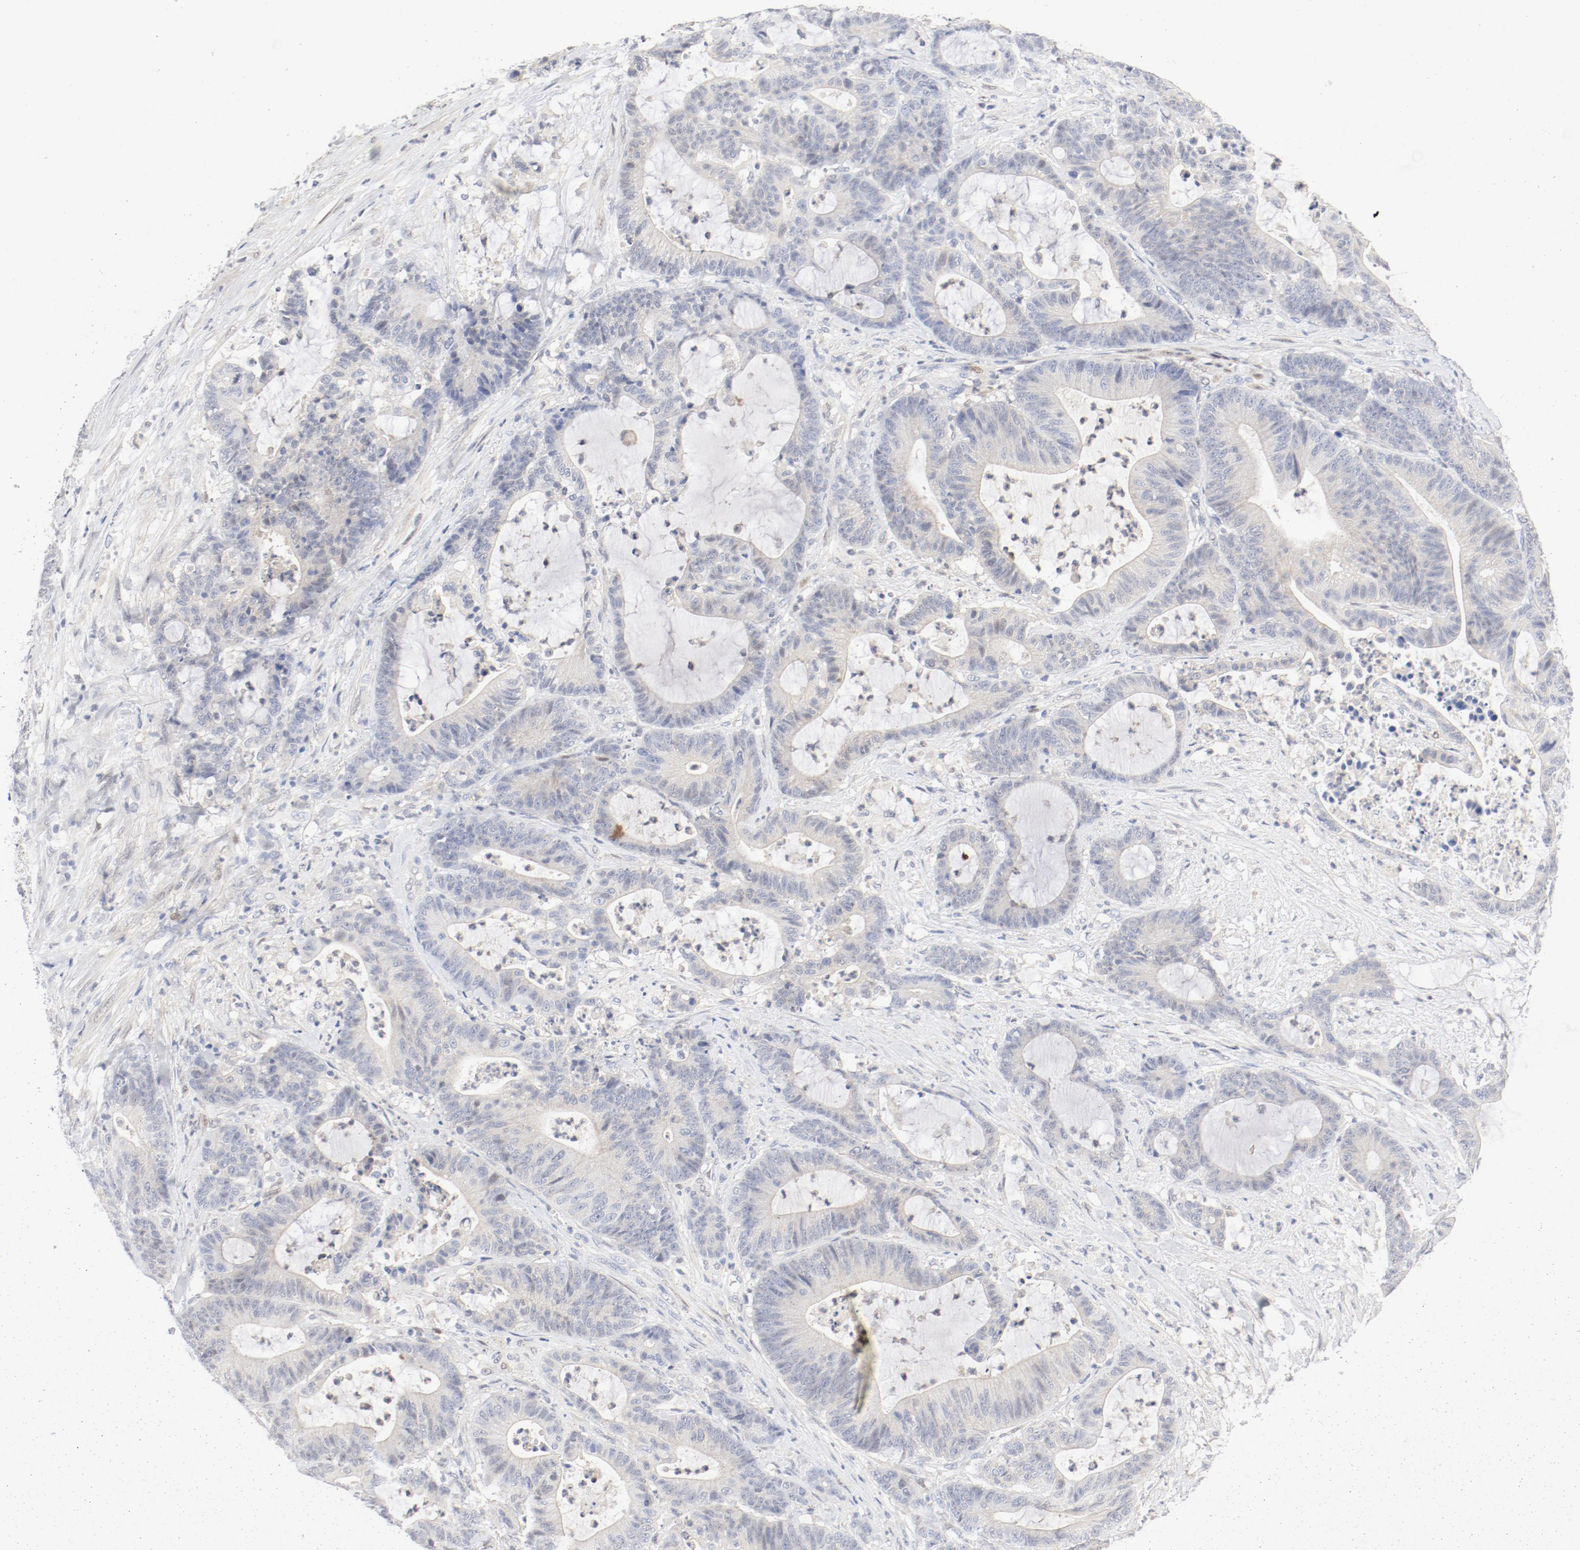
{"staining": {"intensity": "negative", "quantity": "none", "location": "none"}, "tissue": "colorectal cancer", "cell_type": "Tumor cells", "image_type": "cancer", "snomed": [{"axis": "morphology", "description": "Adenocarcinoma, NOS"}, {"axis": "topography", "description": "Colon"}], "caption": "DAB (3,3'-diaminobenzidine) immunohistochemical staining of human colorectal cancer (adenocarcinoma) exhibits no significant expression in tumor cells. The staining was performed using DAB (3,3'-diaminobenzidine) to visualize the protein expression in brown, while the nuclei were stained in blue with hematoxylin (Magnification: 20x).", "gene": "PGM1", "patient": {"sex": "female", "age": 84}}